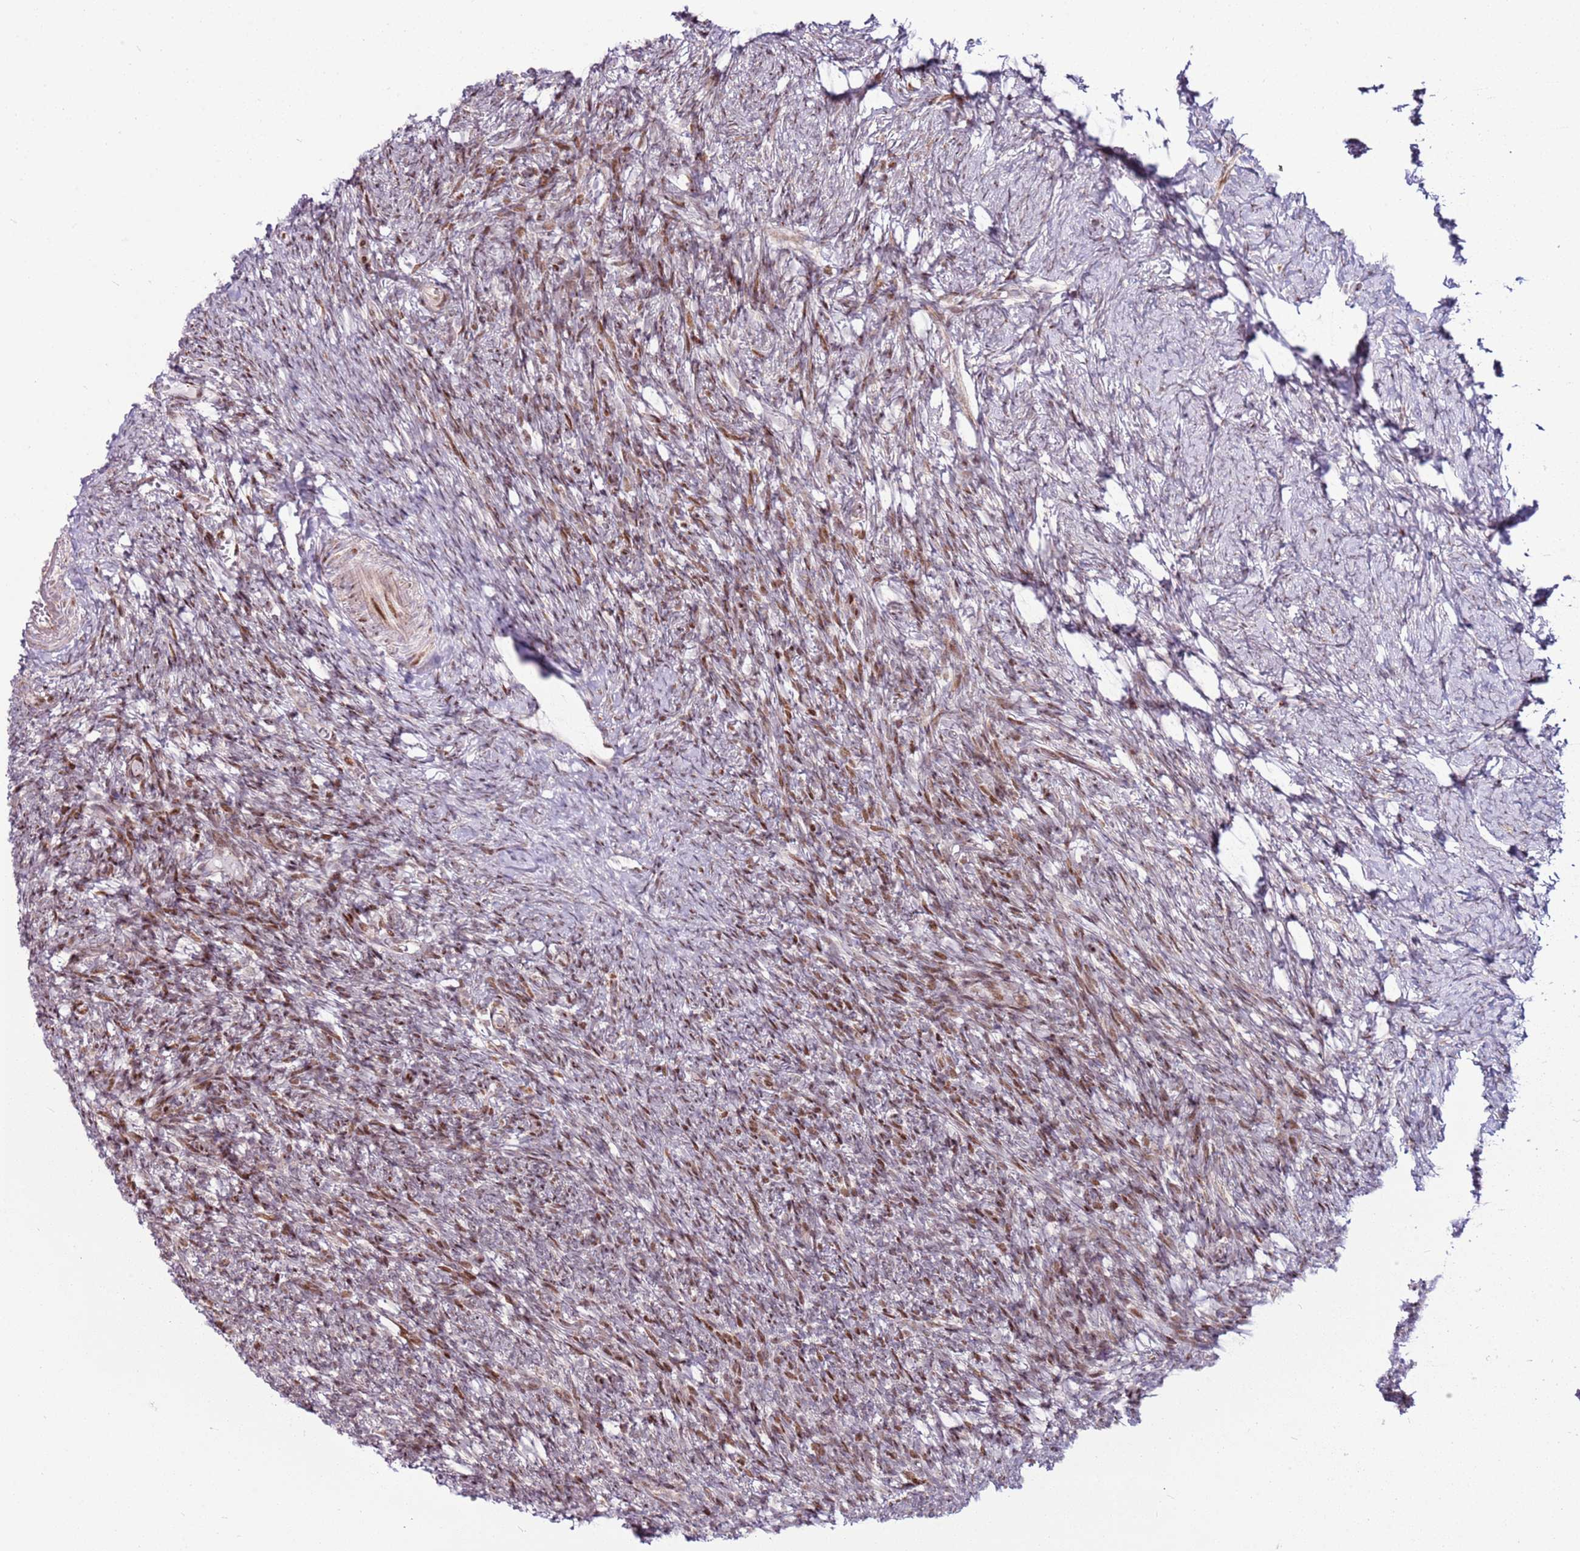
{"staining": {"intensity": "moderate", "quantity": ">75%", "location": "nuclear"}, "tissue": "ovary", "cell_type": "Ovarian stroma cells", "image_type": "normal", "snomed": [{"axis": "morphology", "description": "Normal tissue, NOS"}, {"axis": "topography", "description": "Ovary"}], "caption": "IHC micrograph of unremarkable ovary: ovary stained using IHC reveals medium levels of moderate protein expression localized specifically in the nuclear of ovarian stroma cells, appearing as a nuclear brown color.", "gene": "PCTP", "patient": {"sex": "female", "age": 39}}